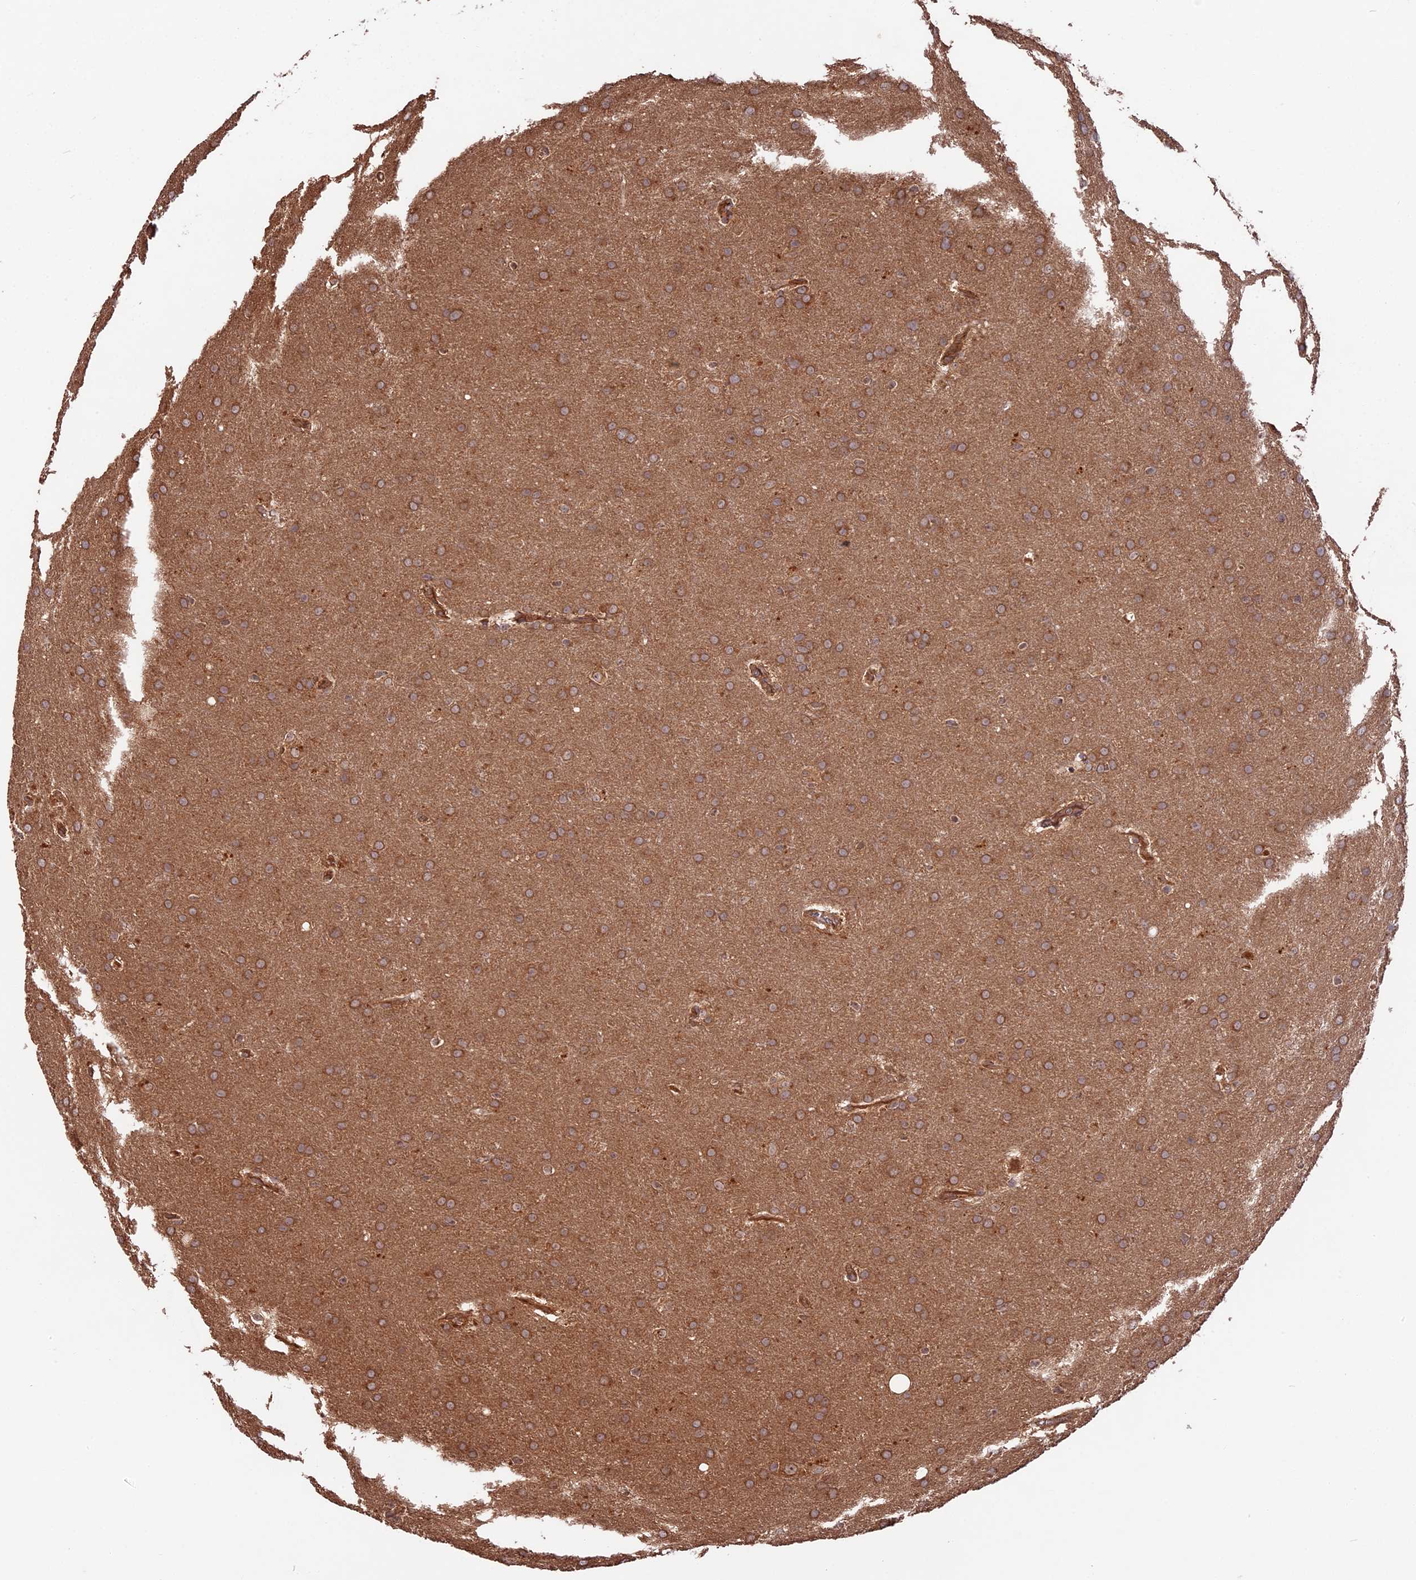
{"staining": {"intensity": "moderate", "quantity": ">75%", "location": "cytoplasmic/membranous"}, "tissue": "glioma", "cell_type": "Tumor cells", "image_type": "cancer", "snomed": [{"axis": "morphology", "description": "Glioma, malignant, Low grade"}, {"axis": "topography", "description": "Brain"}], "caption": "Malignant glioma (low-grade) tissue shows moderate cytoplasmic/membranous positivity in about >75% of tumor cells, visualized by immunohistochemistry. (IHC, brightfield microscopy, high magnification).", "gene": "CHAC1", "patient": {"sex": "female", "age": 32}}